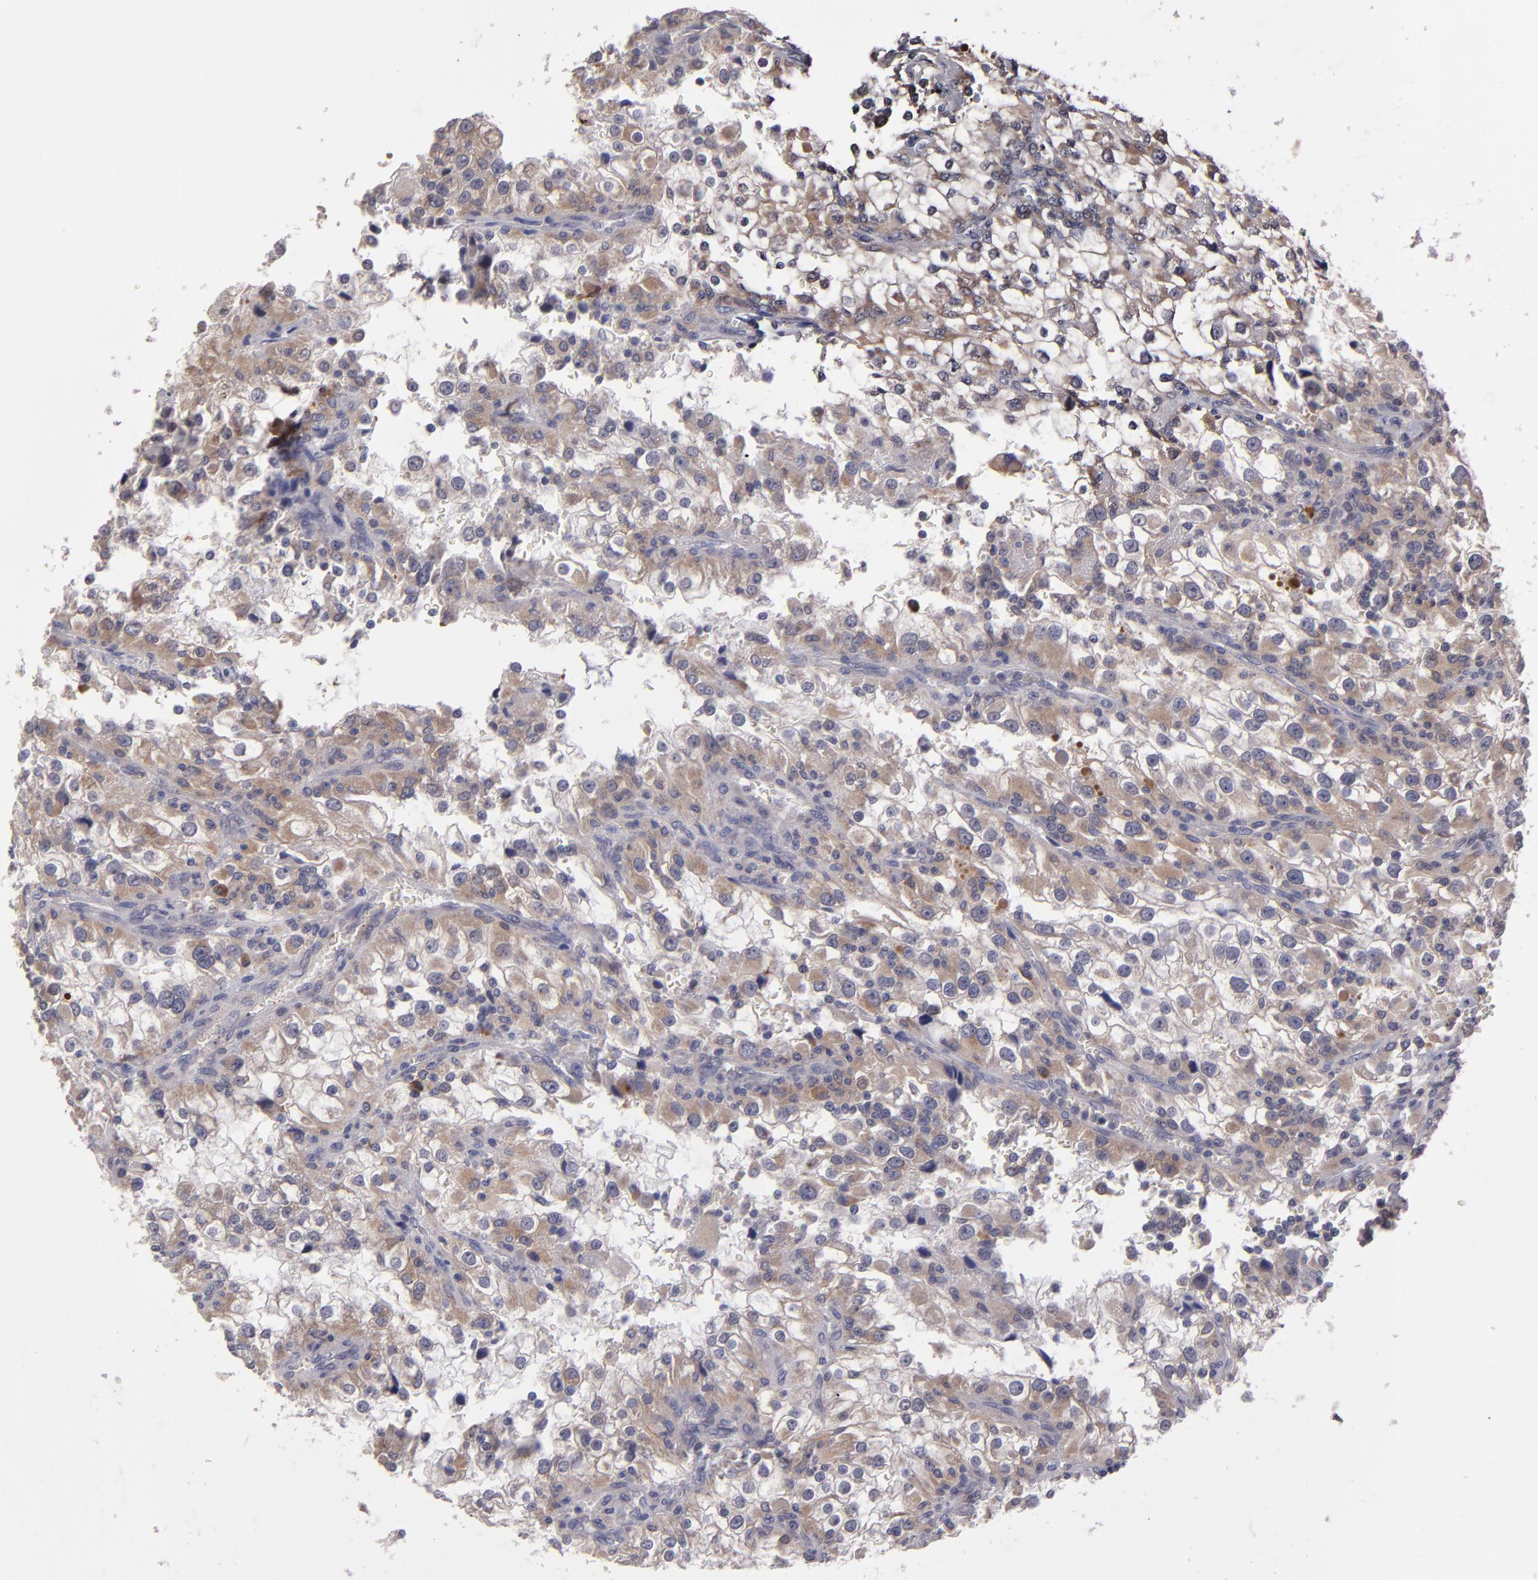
{"staining": {"intensity": "weak", "quantity": "25%-75%", "location": "cytoplasmic/membranous"}, "tissue": "renal cancer", "cell_type": "Tumor cells", "image_type": "cancer", "snomed": [{"axis": "morphology", "description": "Adenocarcinoma, NOS"}, {"axis": "topography", "description": "Kidney"}], "caption": "Renal cancer stained with a brown dye displays weak cytoplasmic/membranous positive staining in approximately 25%-75% of tumor cells.", "gene": "IL12A", "patient": {"sex": "female", "age": 52}}